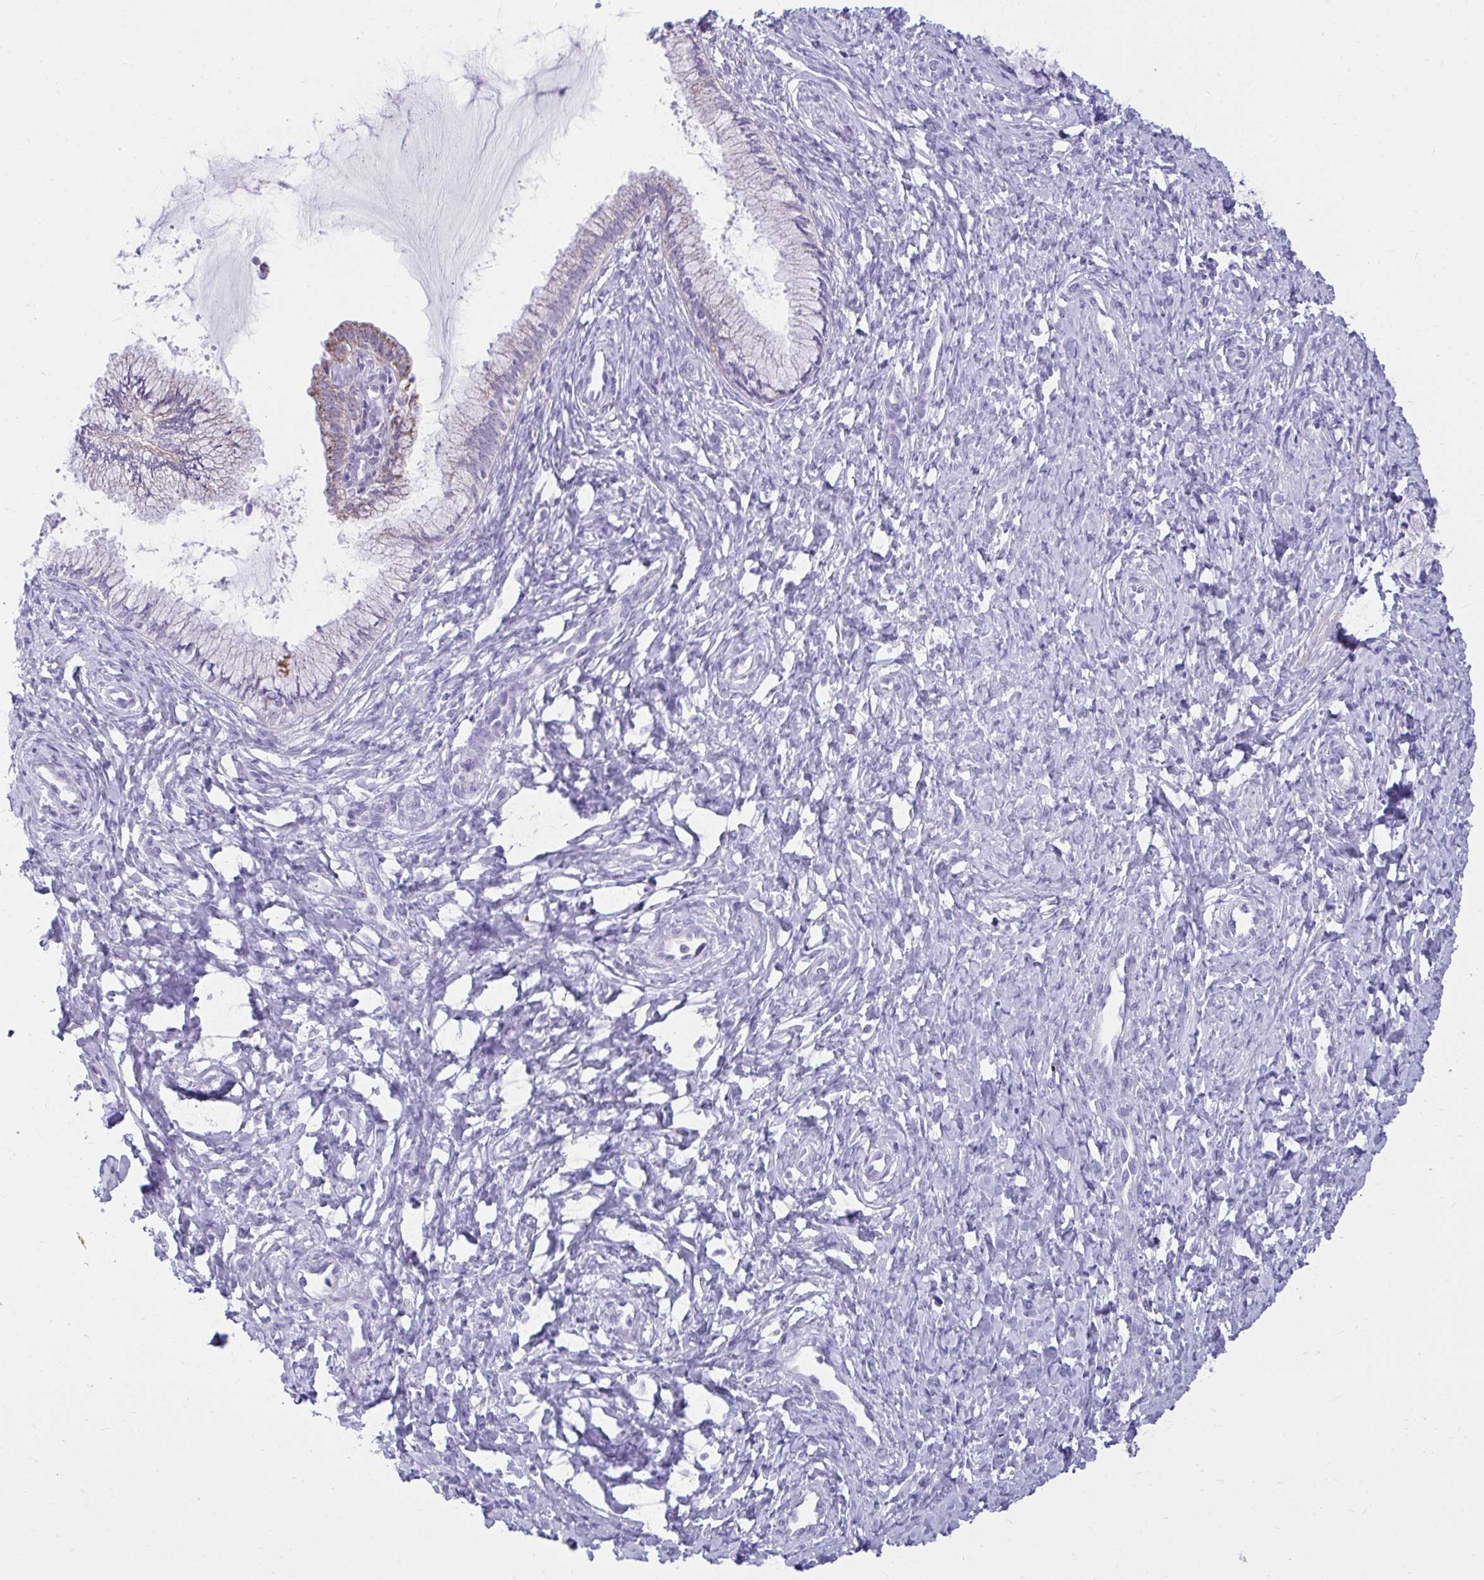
{"staining": {"intensity": "weak", "quantity": "<25%", "location": "cytoplasmic/membranous"}, "tissue": "cervix", "cell_type": "Glandular cells", "image_type": "normal", "snomed": [{"axis": "morphology", "description": "Normal tissue, NOS"}, {"axis": "topography", "description": "Cervix"}], "caption": "A high-resolution histopathology image shows IHC staining of unremarkable cervix, which exhibits no significant expression in glandular cells.", "gene": "AIG1", "patient": {"sex": "female", "age": 37}}